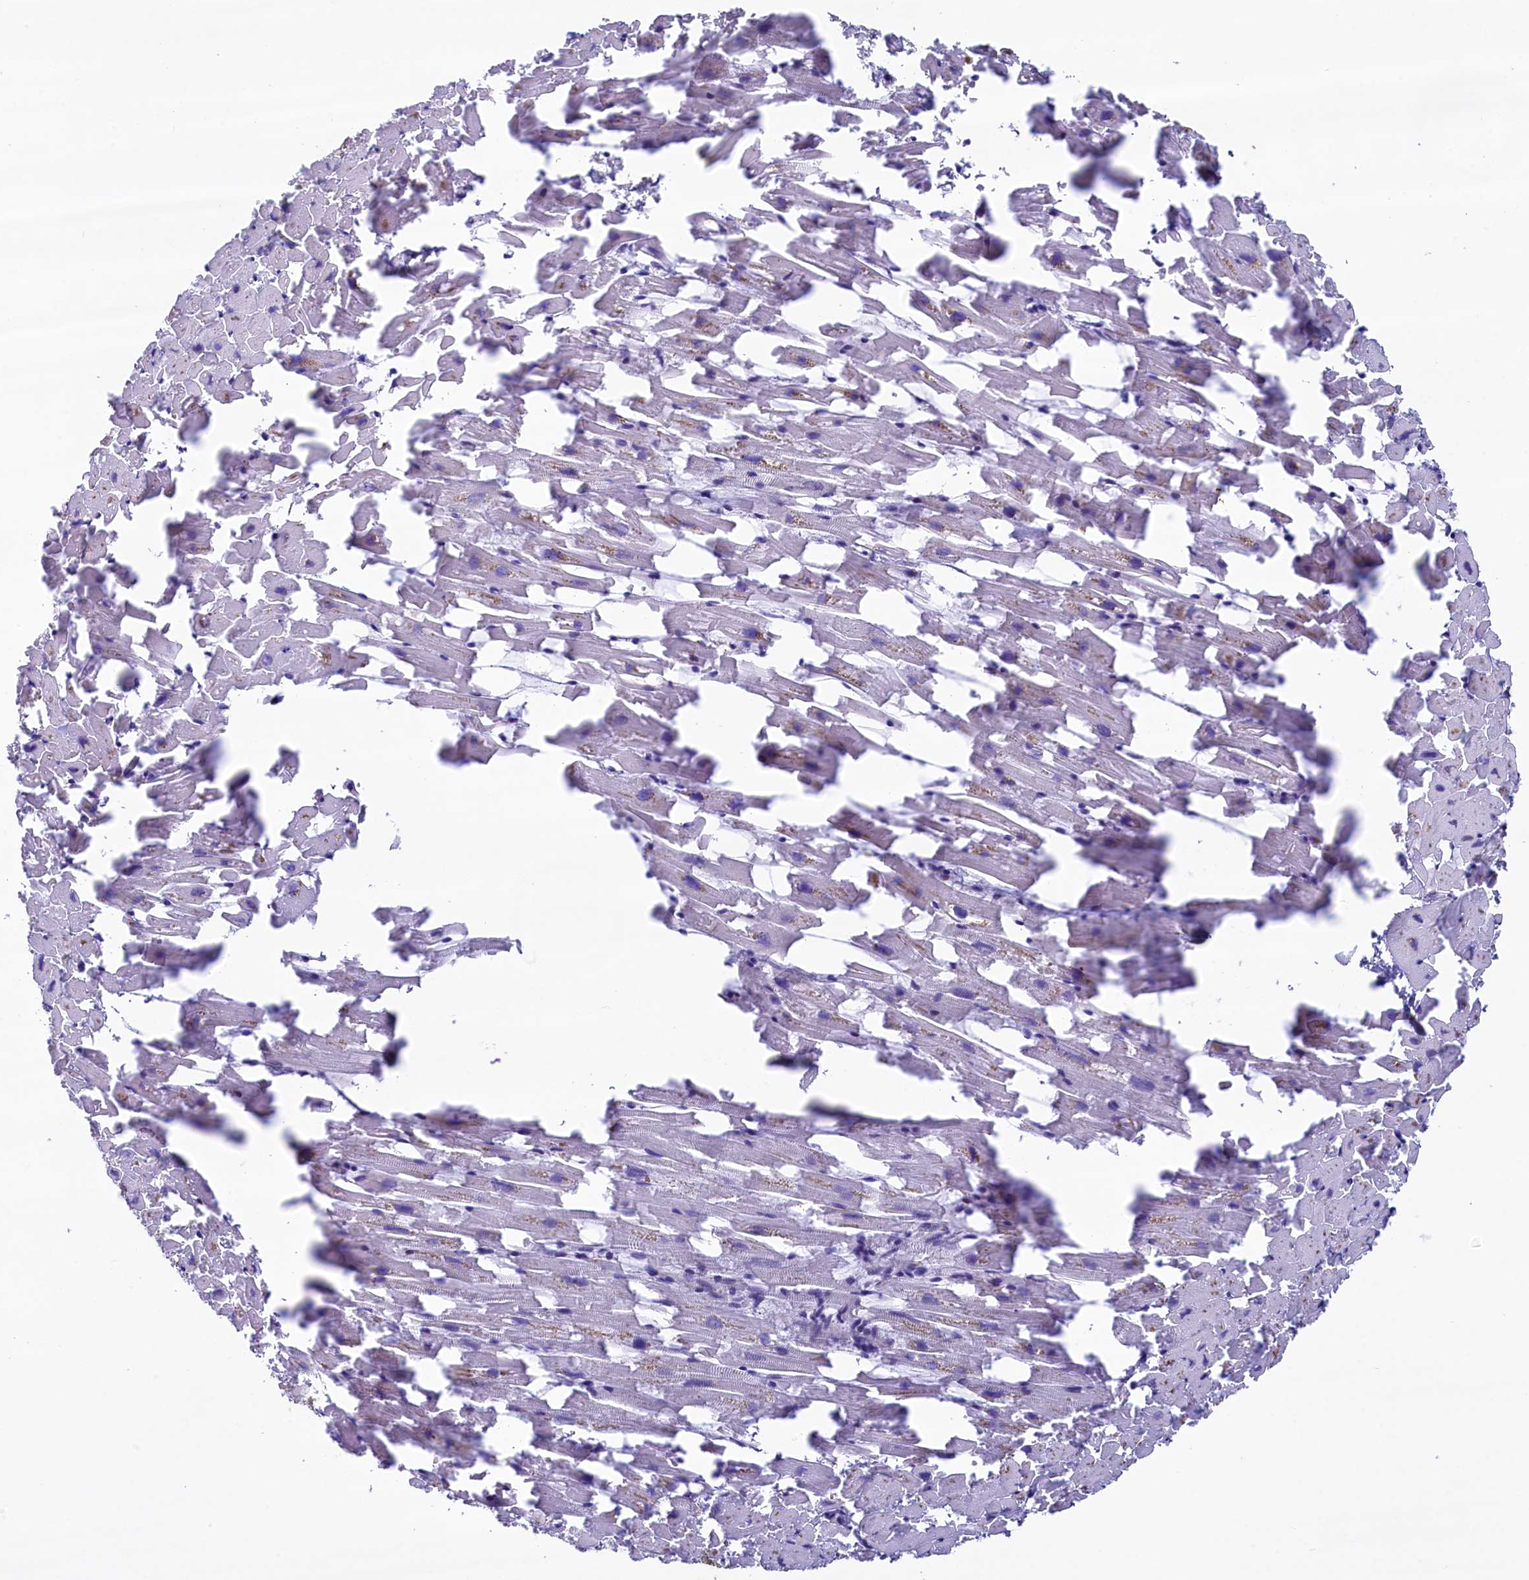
{"staining": {"intensity": "weak", "quantity": "<25%", "location": "cytoplasmic/membranous"}, "tissue": "heart muscle", "cell_type": "Cardiomyocytes", "image_type": "normal", "snomed": [{"axis": "morphology", "description": "Normal tissue, NOS"}, {"axis": "topography", "description": "Heart"}], "caption": "This is an immunohistochemistry (IHC) photomicrograph of benign heart muscle. There is no staining in cardiomyocytes.", "gene": "GPR21", "patient": {"sex": "female", "age": 64}}